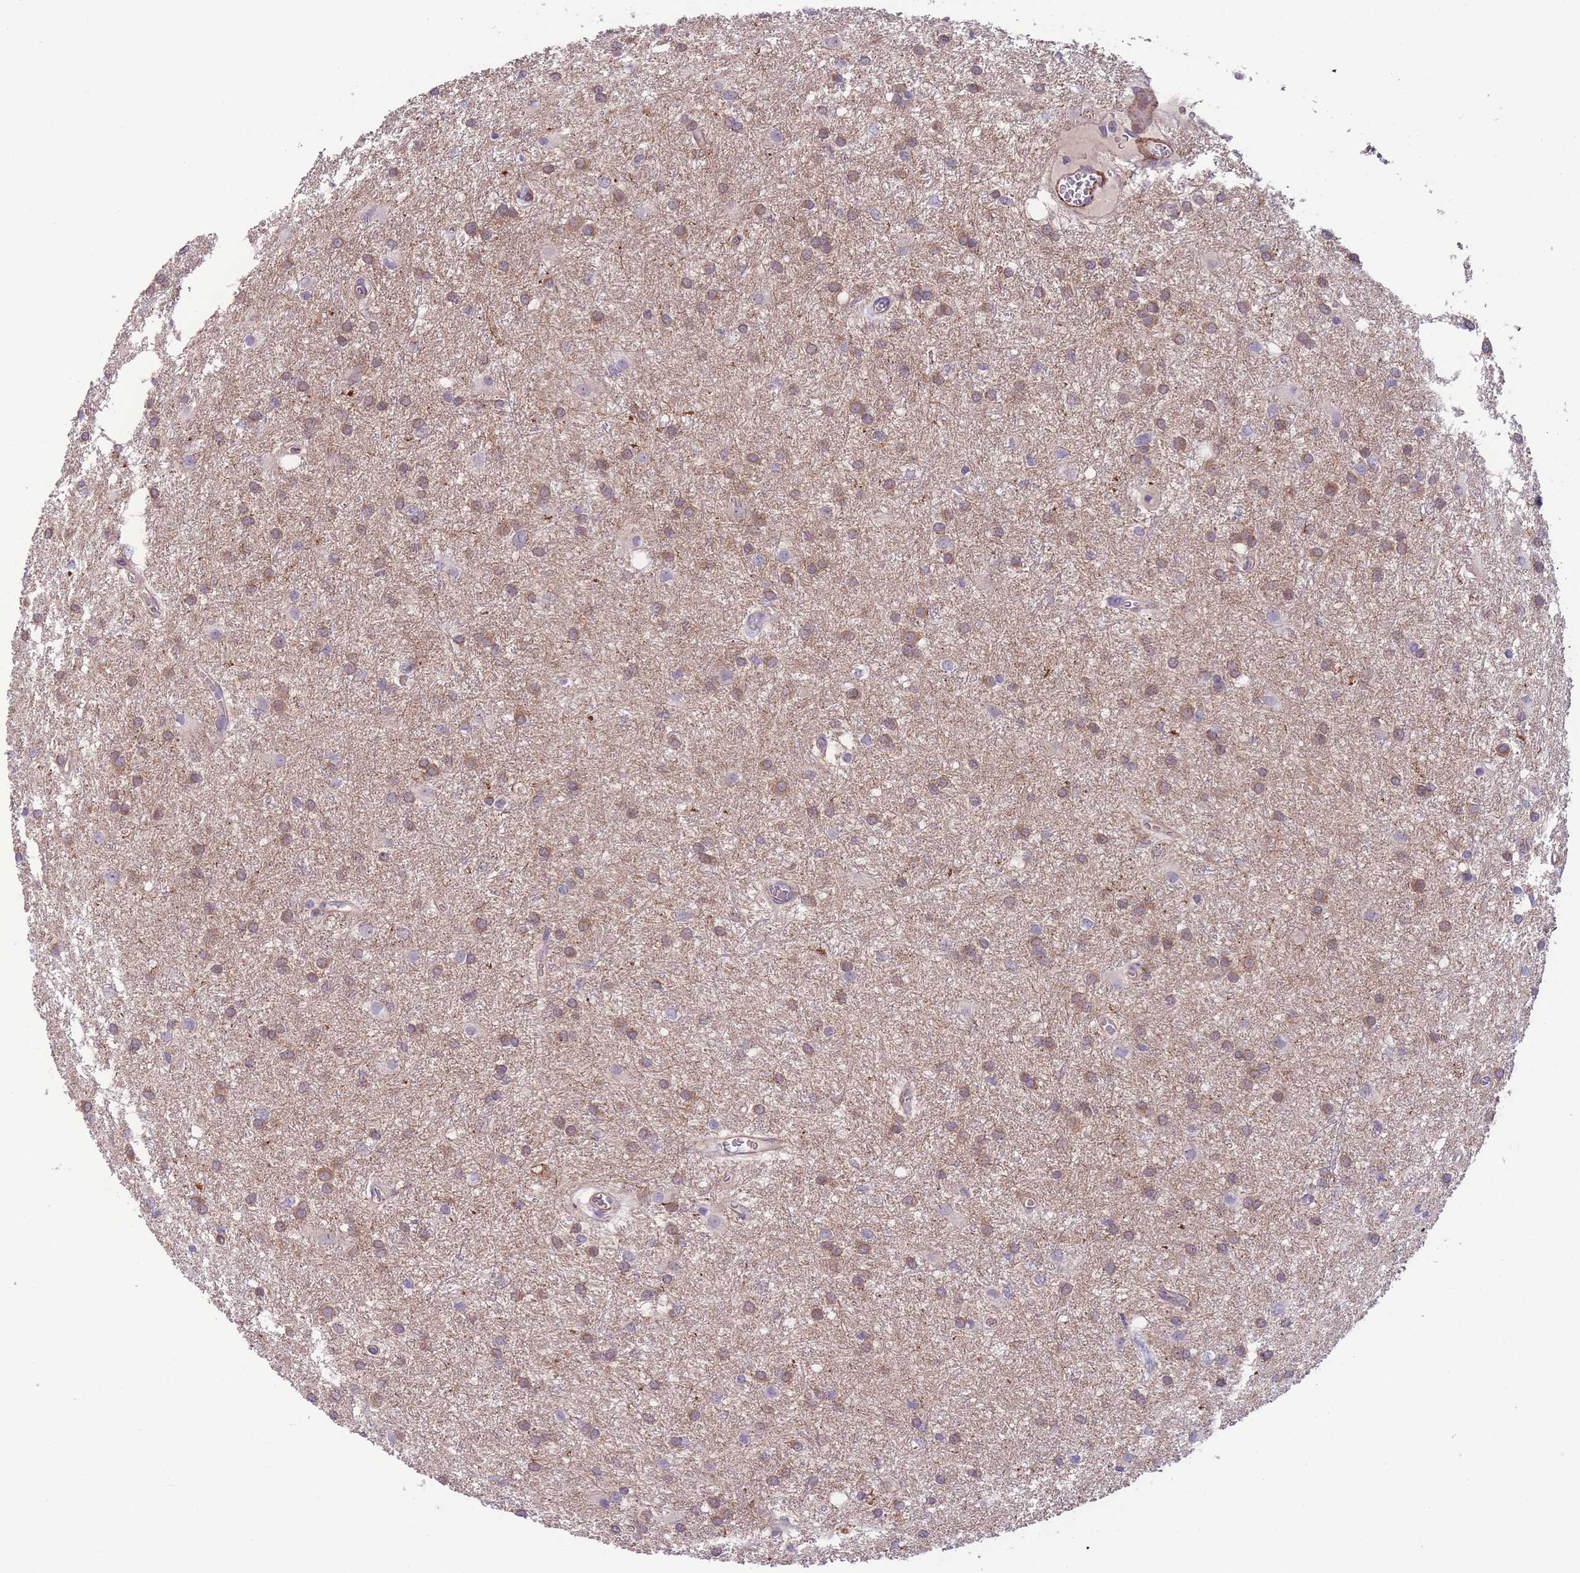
{"staining": {"intensity": "weak", "quantity": ">75%", "location": "cytoplasmic/membranous"}, "tissue": "glioma", "cell_type": "Tumor cells", "image_type": "cancer", "snomed": [{"axis": "morphology", "description": "Glioma, malignant, High grade"}, {"axis": "topography", "description": "Brain"}], "caption": "A brown stain labels weak cytoplasmic/membranous positivity of a protein in human malignant glioma (high-grade) tumor cells. (Stains: DAB (3,3'-diaminobenzidine) in brown, nuclei in blue, Microscopy: brightfield microscopy at high magnification).", "gene": "FAM124A", "patient": {"sex": "female", "age": 50}}